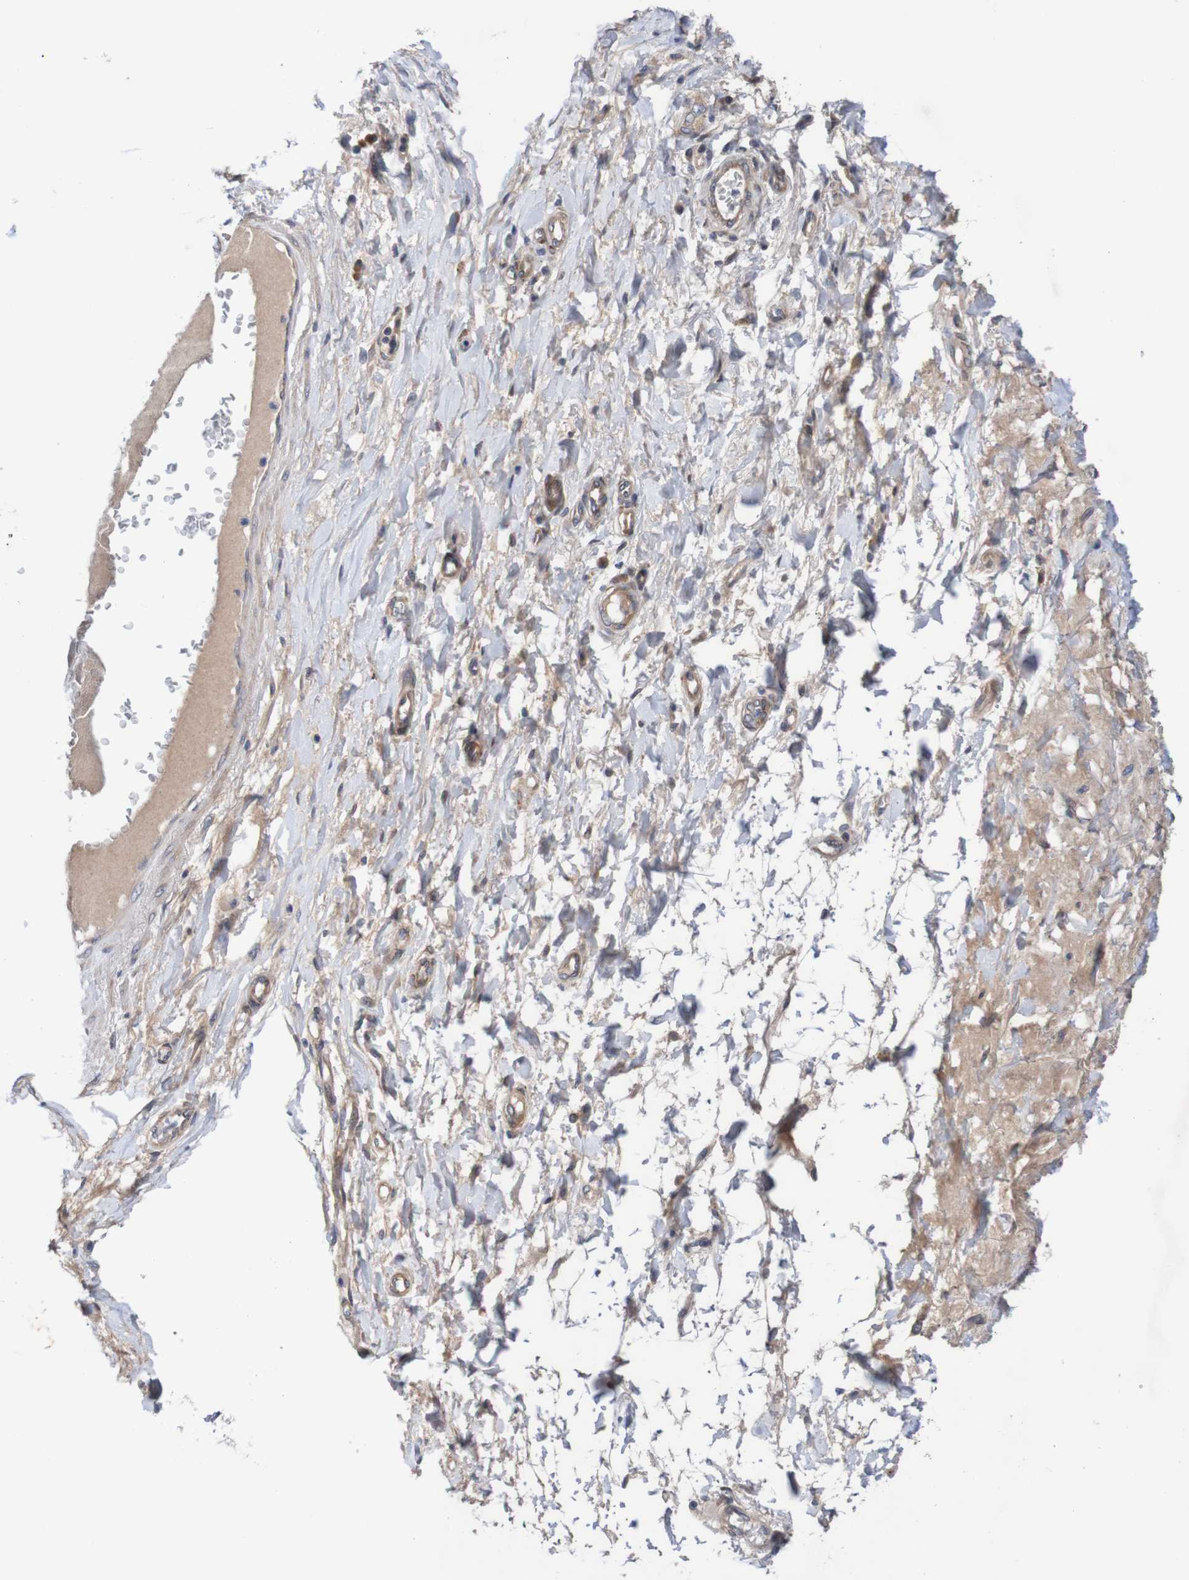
{"staining": {"intensity": "negative", "quantity": "none", "location": "none"}, "tissue": "adipose tissue", "cell_type": "Adipocytes", "image_type": "normal", "snomed": [{"axis": "morphology", "description": "Normal tissue, NOS"}, {"axis": "morphology", "description": "Adenocarcinoma, NOS"}, {"axis": "topography", "description": "Esophagus"}], "caption": "This micrograph is of unremarkable adipose tissue stained with immunohistochemistry (IHC) to label a protein in brown with the nuclei are counter-stained blue. There is no positivity in adipocytes. (DAB (3,3'-diaminobenzidine) immunohistochemistry (IHC), high magnification).", "gene": "CPED1", "patient": {"sex": "male", "age": 62}}